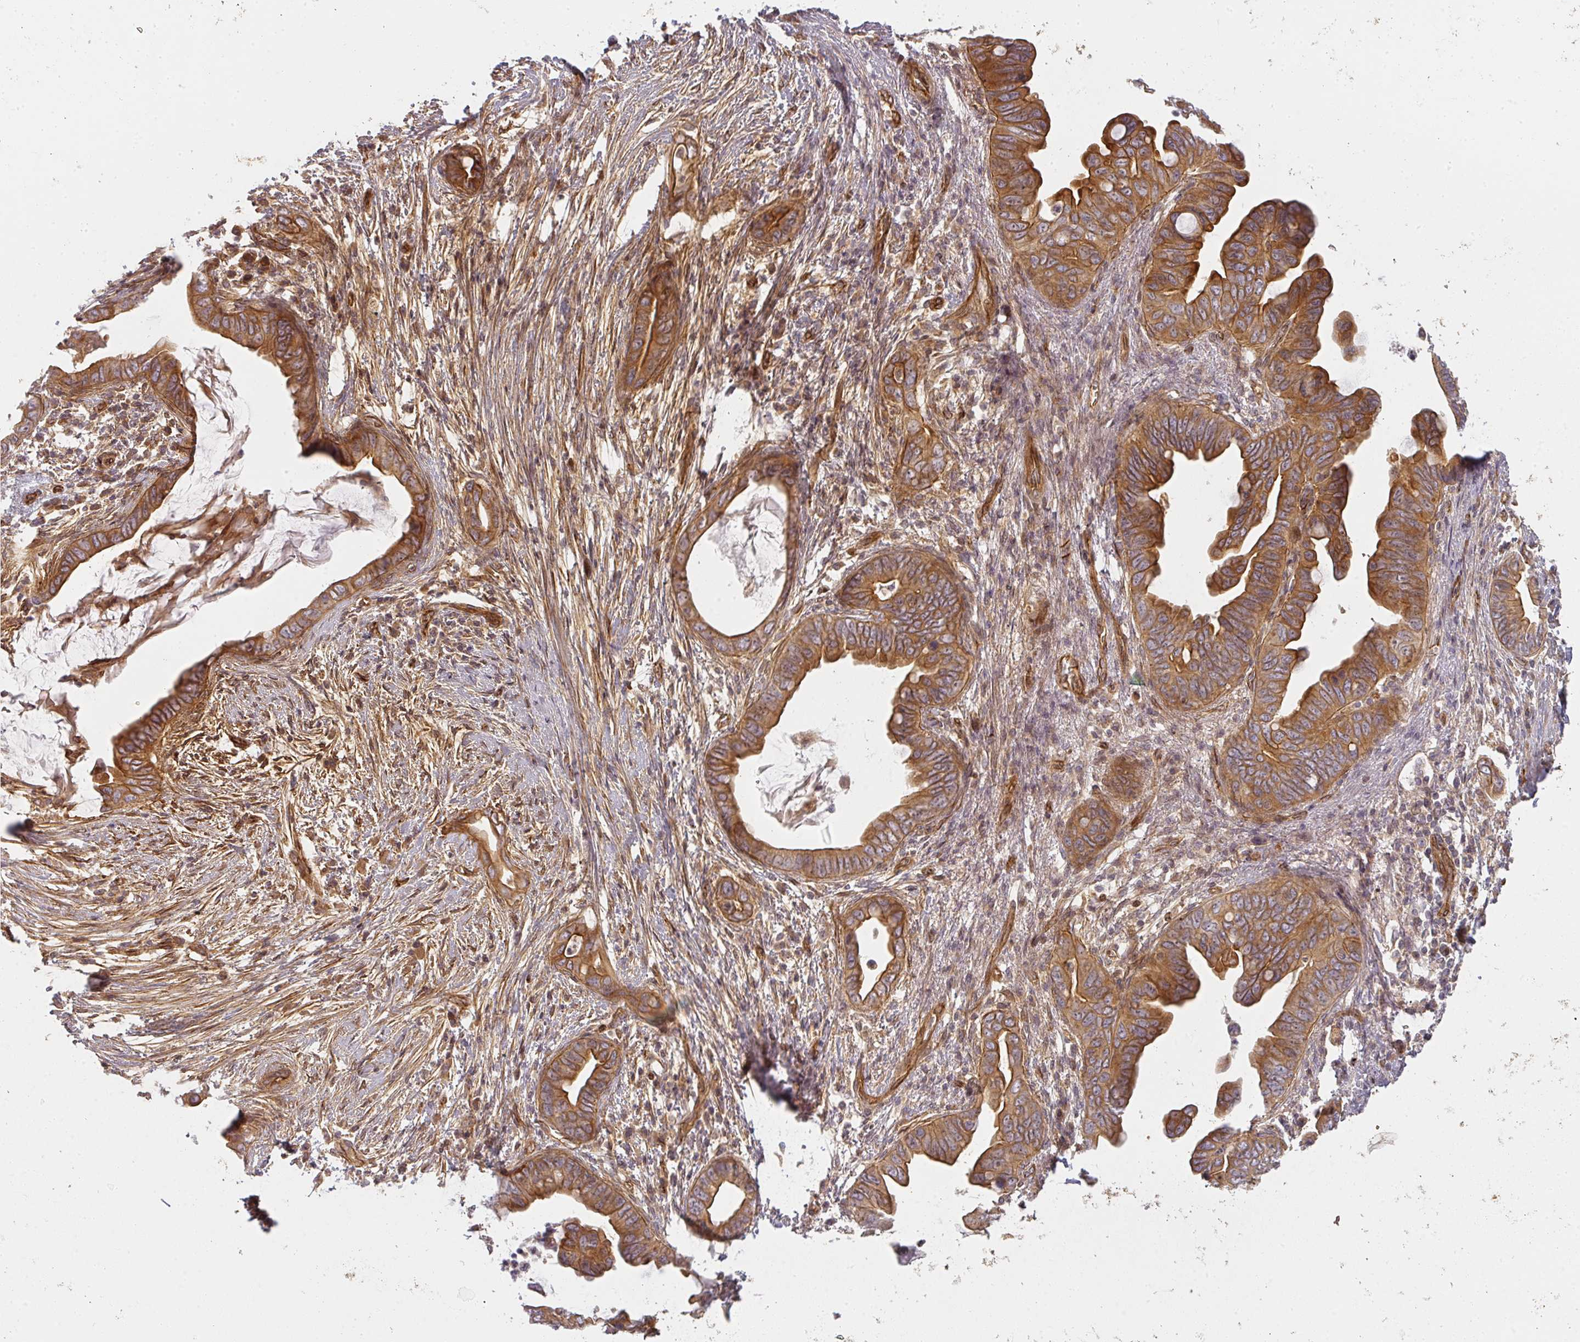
{"staining": {"intensity": "strong", "quantity": ">75%", "location": "cytoplasmic/membranous"}, "tissue": "pancreatic cancer", "cell_type": "Tumor cells", "image_type": "cancer", "snomed": [{"axis": "morphology", "description": "Adenocarcinoma, NOS"}, {"axis": "topography", "description": "Pancreas"}], "caption": "About >75% of tumor cells in human pancreatic adenocarcinoma demonstrate strong cytoplasmic/membranous protein staining as visualized by brown immunohistochemical staining.", "gene": "CNOT1", "patient": {"sex": "male", "age": 75}}